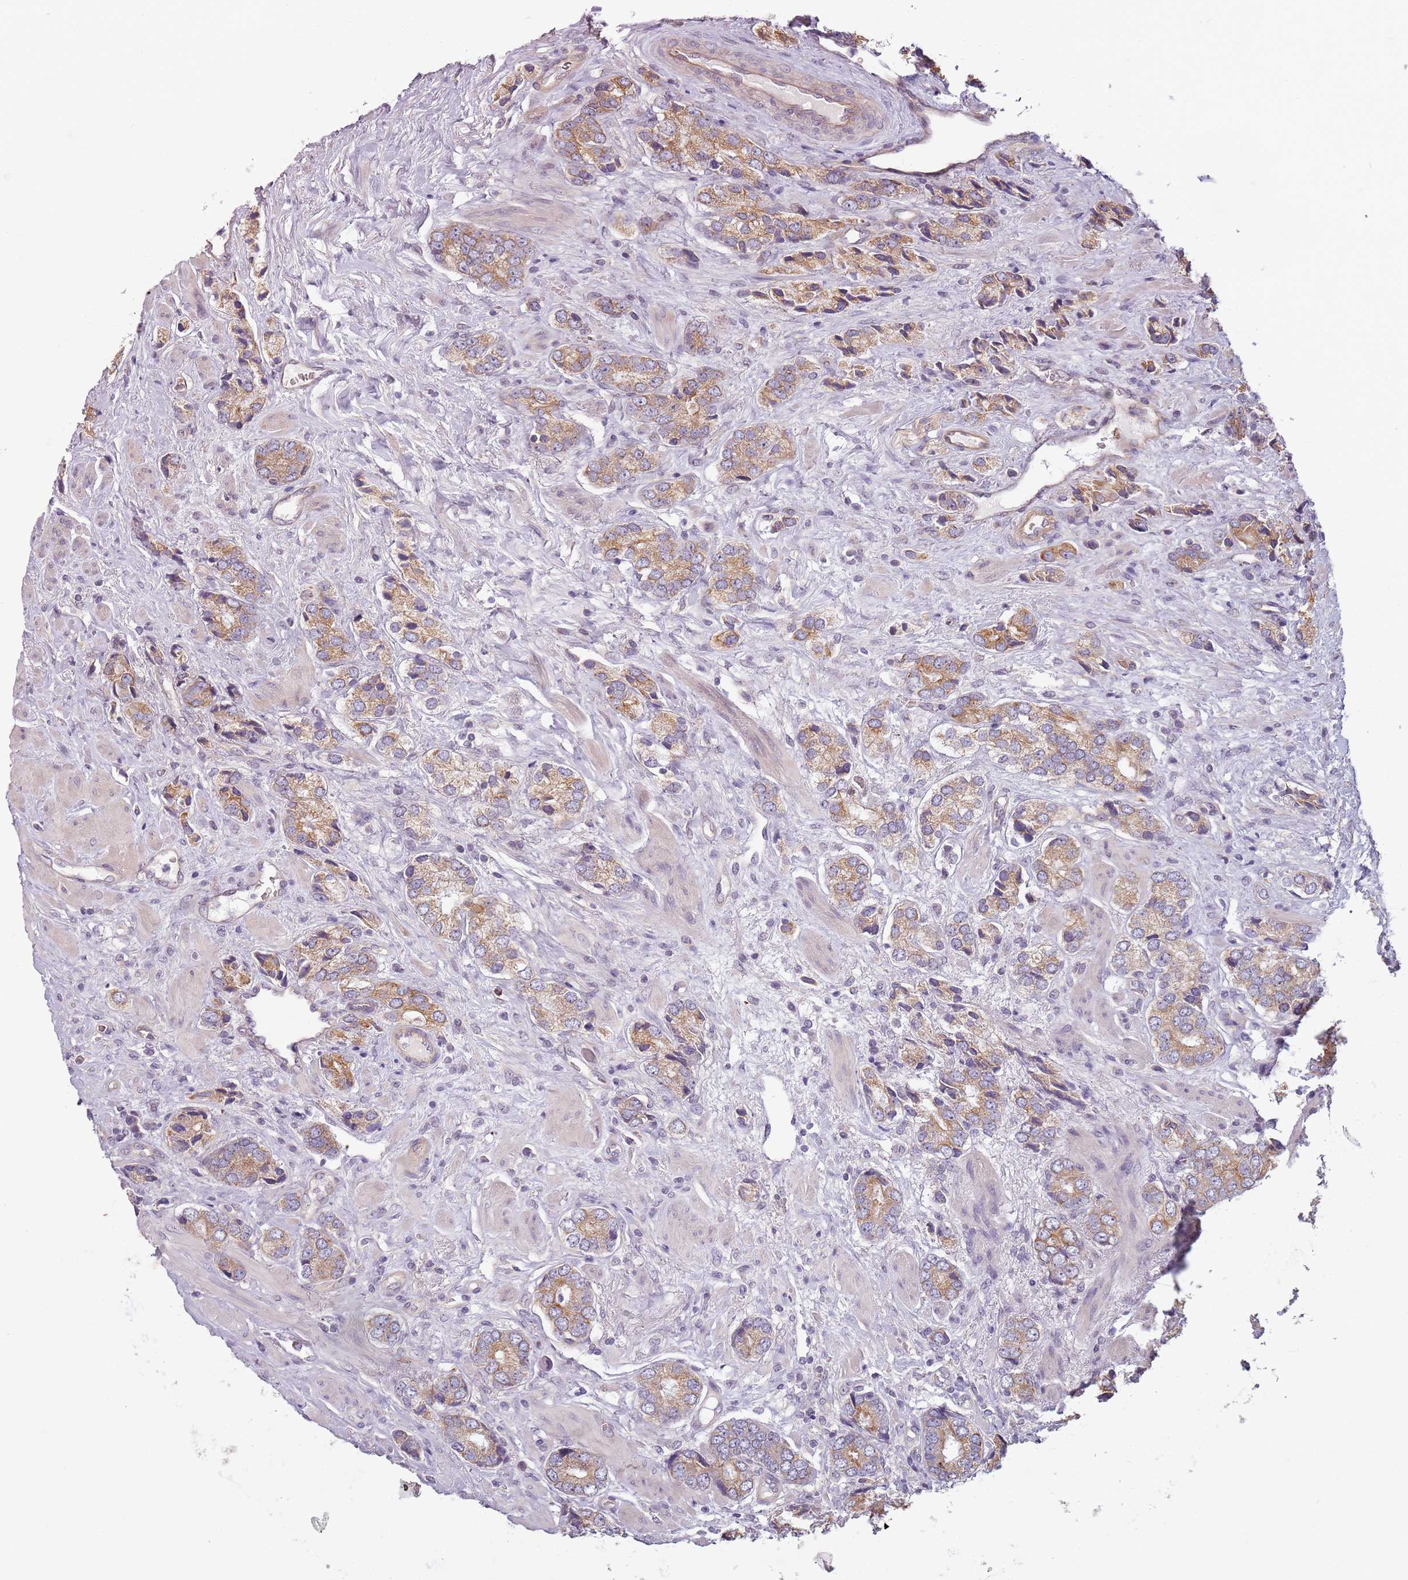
{"staining": {"intensity": "moderate", "quantity": ">75%", "location": "cytoplasmic/membranous"}, "tissue": "prostate cancer", "cell_type": "Tumor cells", "image_type": "cancer", "snomed": [{"axis": "morphology", "description": "Adenocarcinoma, High grade"}, {"axis": "topography", "description": "Prostate and seminal vesicle, NOS"}], "caption": "About >75% of tumor cells in human prostate adenocarcinoma (high-grade) demonstrate moderate cytoplasmic/membranous protein positivity as visualized by brown immunohistochemical staining.", "gene": "TLCD2", "patient": {"sex": "male", "age": 64}}